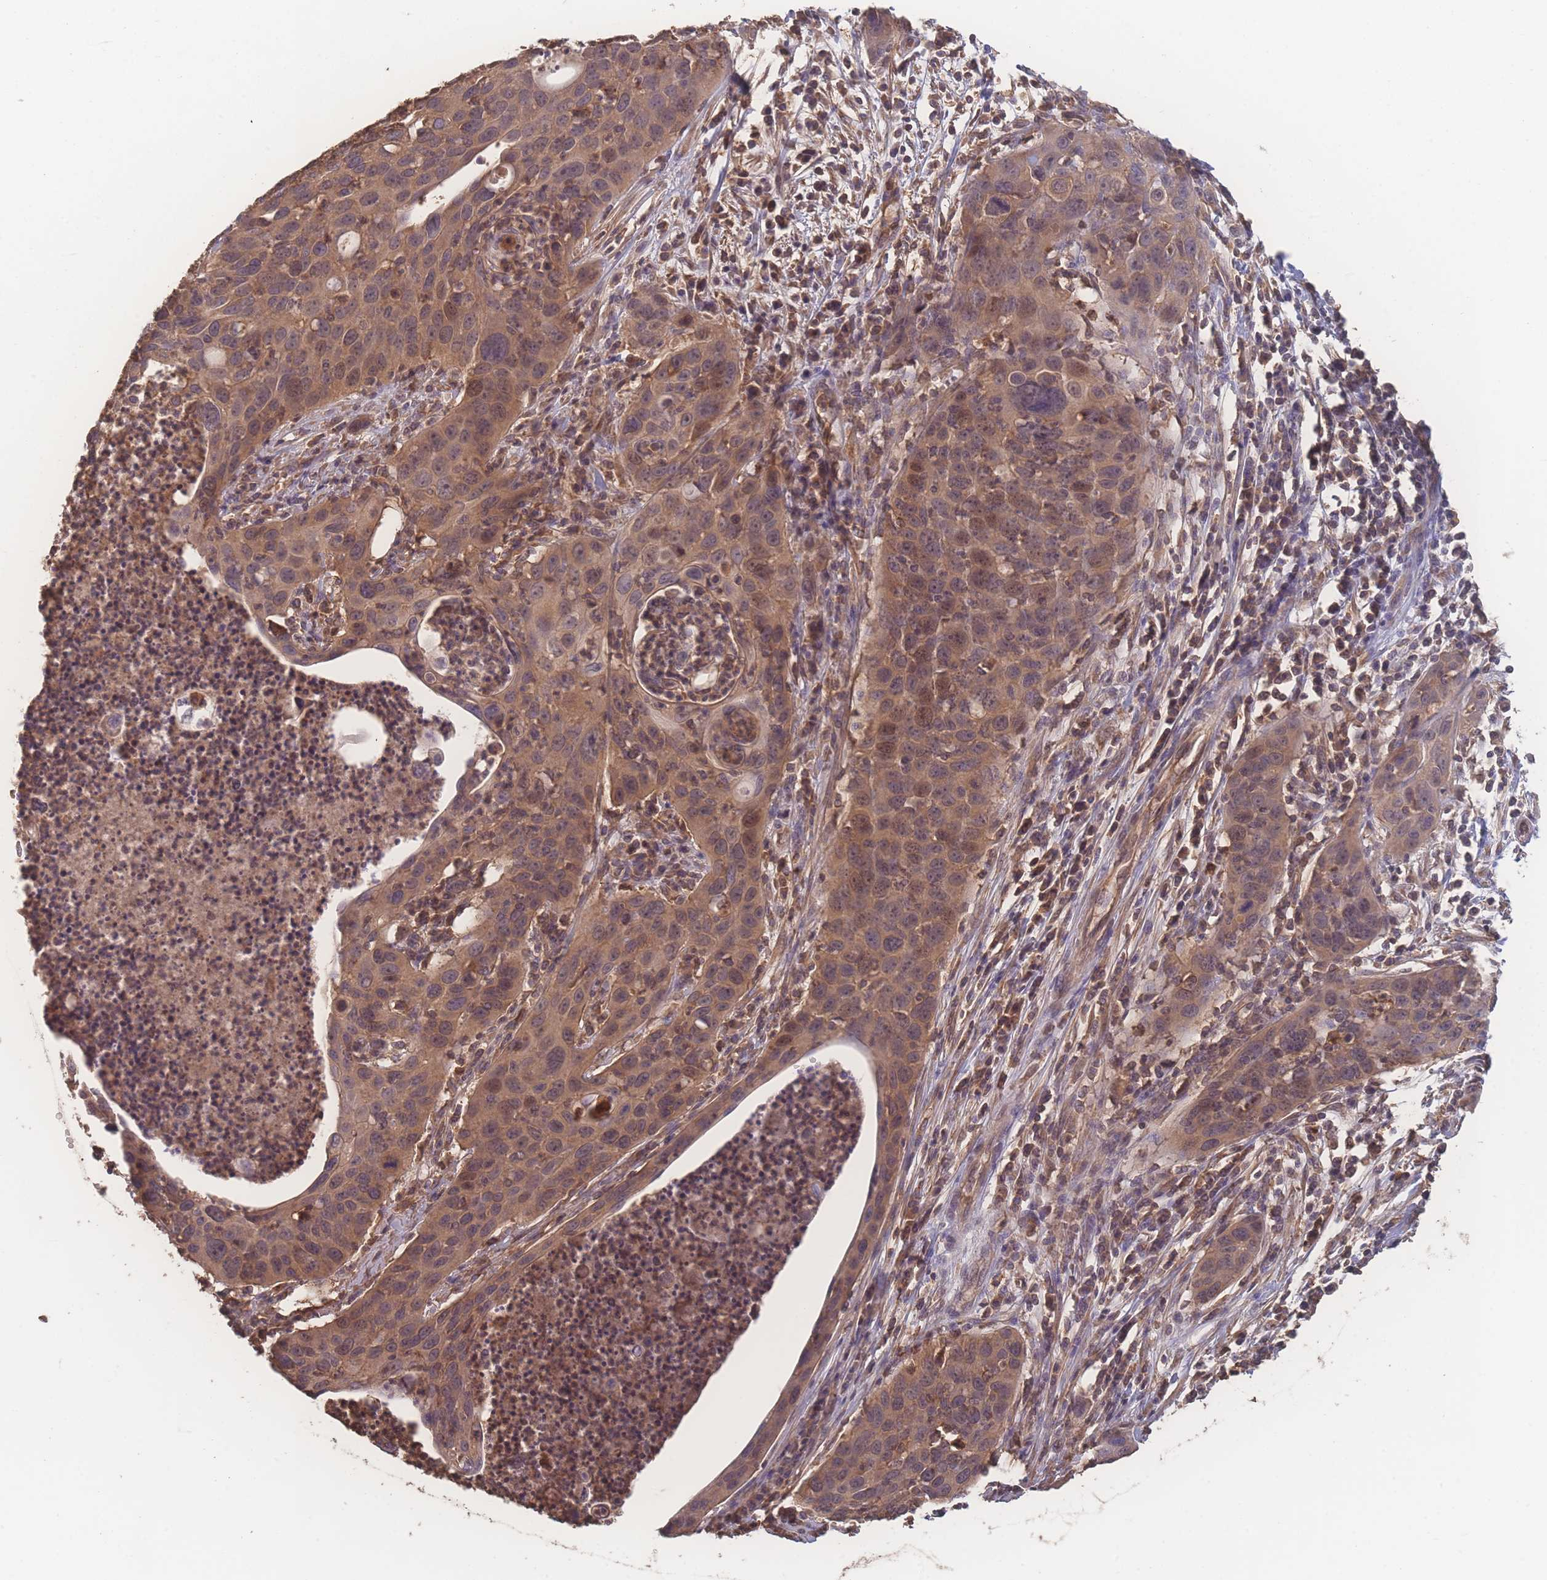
{"staining": {"intensity": "moderate", "quantity": "25%-75%", "location": "cytoplasmic/membranous,nuclear"}, "tissue": "cervical cancer", "cell_type": "Tumor cells", "image_type": "cancer", "snomed": [{"axis": "morphology", "description": "Squamous cell carcinoma, NOS"}, {"axis": "topography", "description": "Cervix"}], "caption": "Cervical cancer stained with DAB (3,3'-diaminobenzidine) immunohistochemistry (IHC) exhibits medium levels of moderate cytoplasmic/membranous and nuclear positivity in about 25%-75% of tumor cells.", "gene": "ATXN10", "patient": {"sex": "female", "age": 36}}